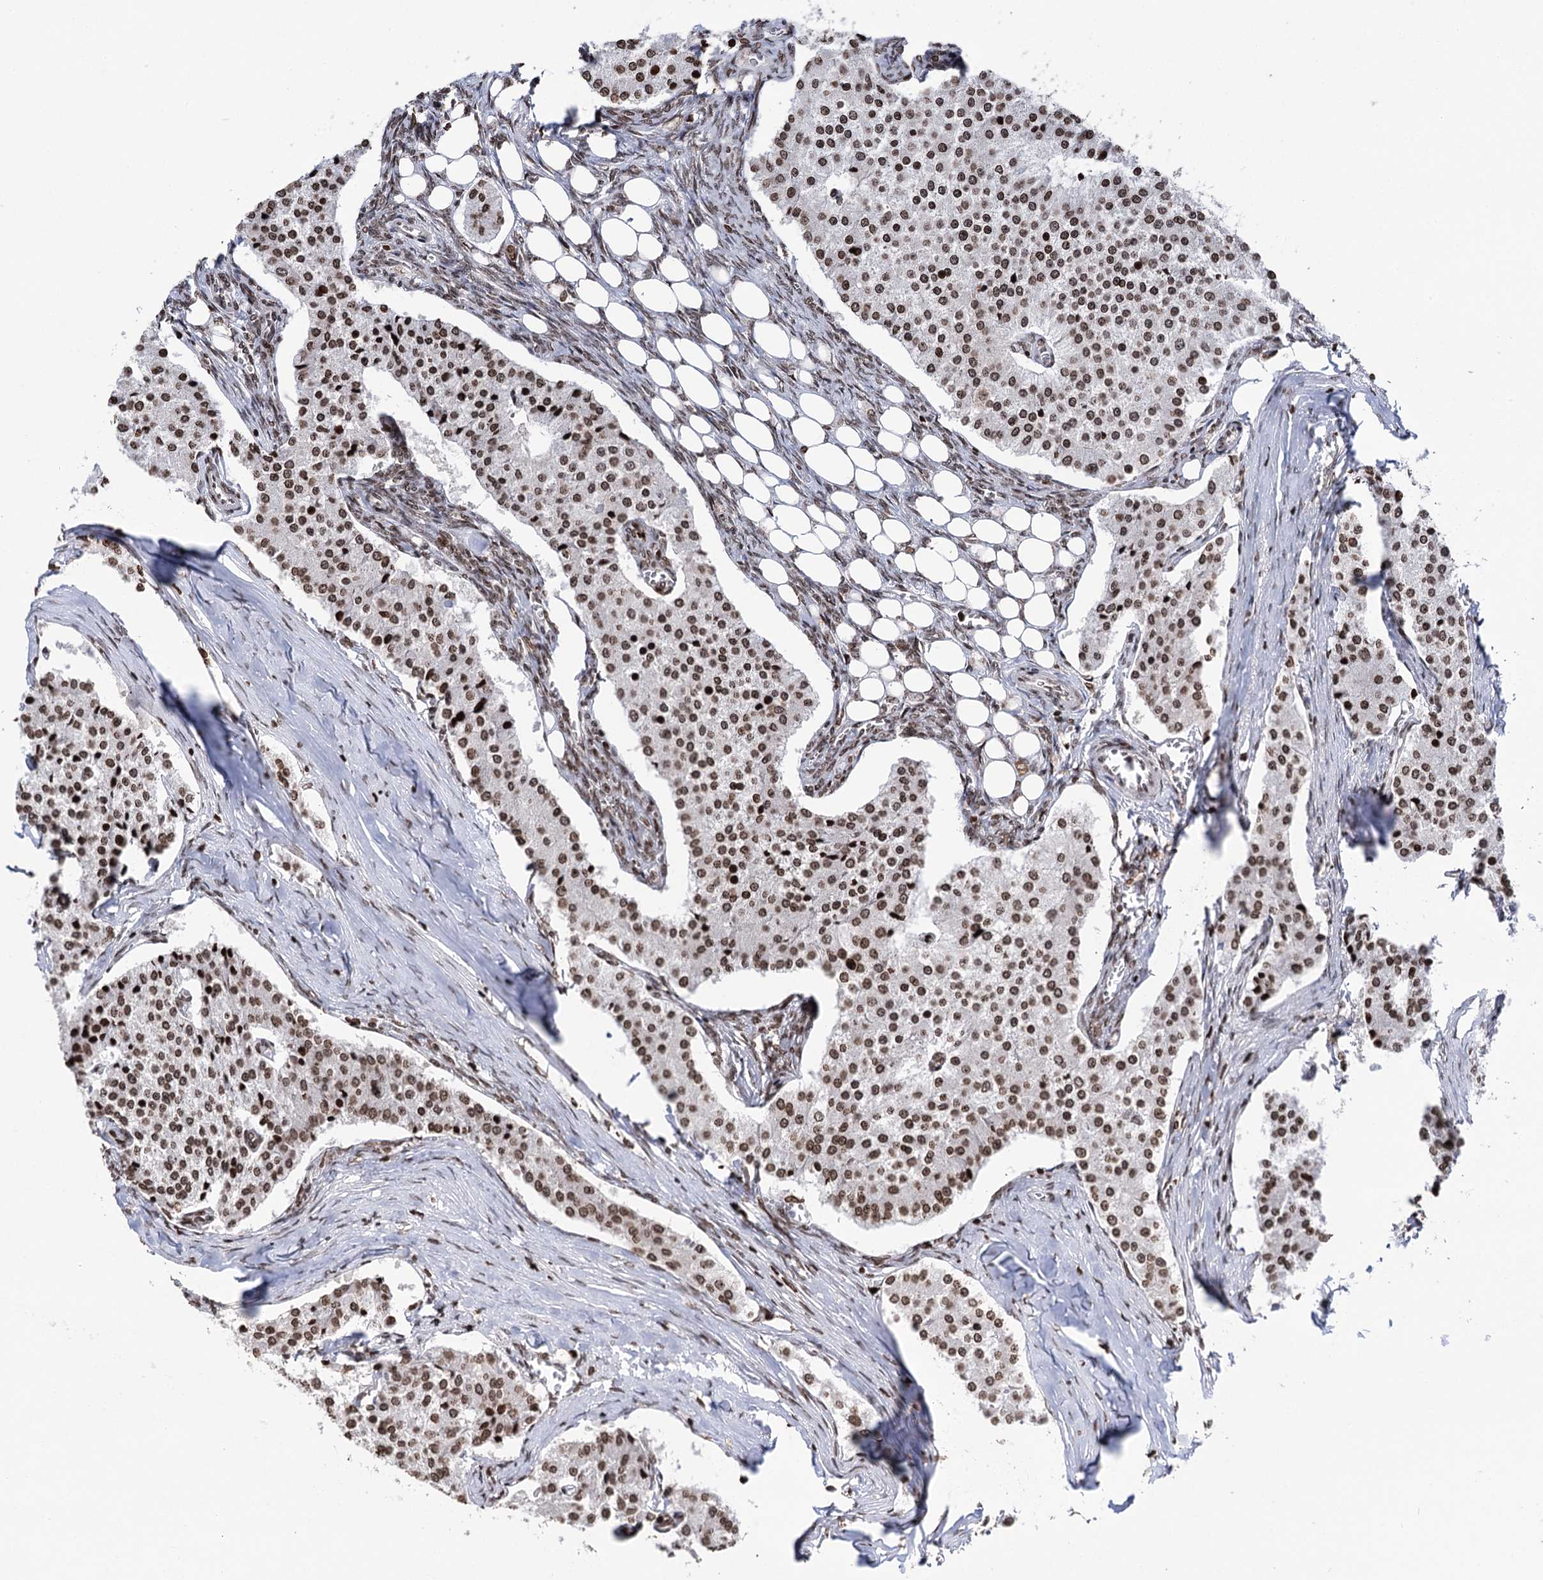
{"staining": {"intensity": "moderate", "quantity": ">75%", "location": "nuclear"}, "tissue": "carcinoid", "cell_type": "Tumor cells", "image_type": "cancer", "snomed": [{"axis": "morphology", "description": "Carcinoid, malignant, NOS"}, {"axis": "topography", "description": "Colon"}], "caption": "Immunohistochemical staining of human carcinoid (malignant) reveals medium levels of moderate nuclear staining in approximately >75% of tumor cells. The protein is stained brown, and the nuclei are stained in blue (DAB IHC with brightfield microscopy, high magnification).", "gene": "CCDC77", "patient": {"sex": "female", "age": 52}}